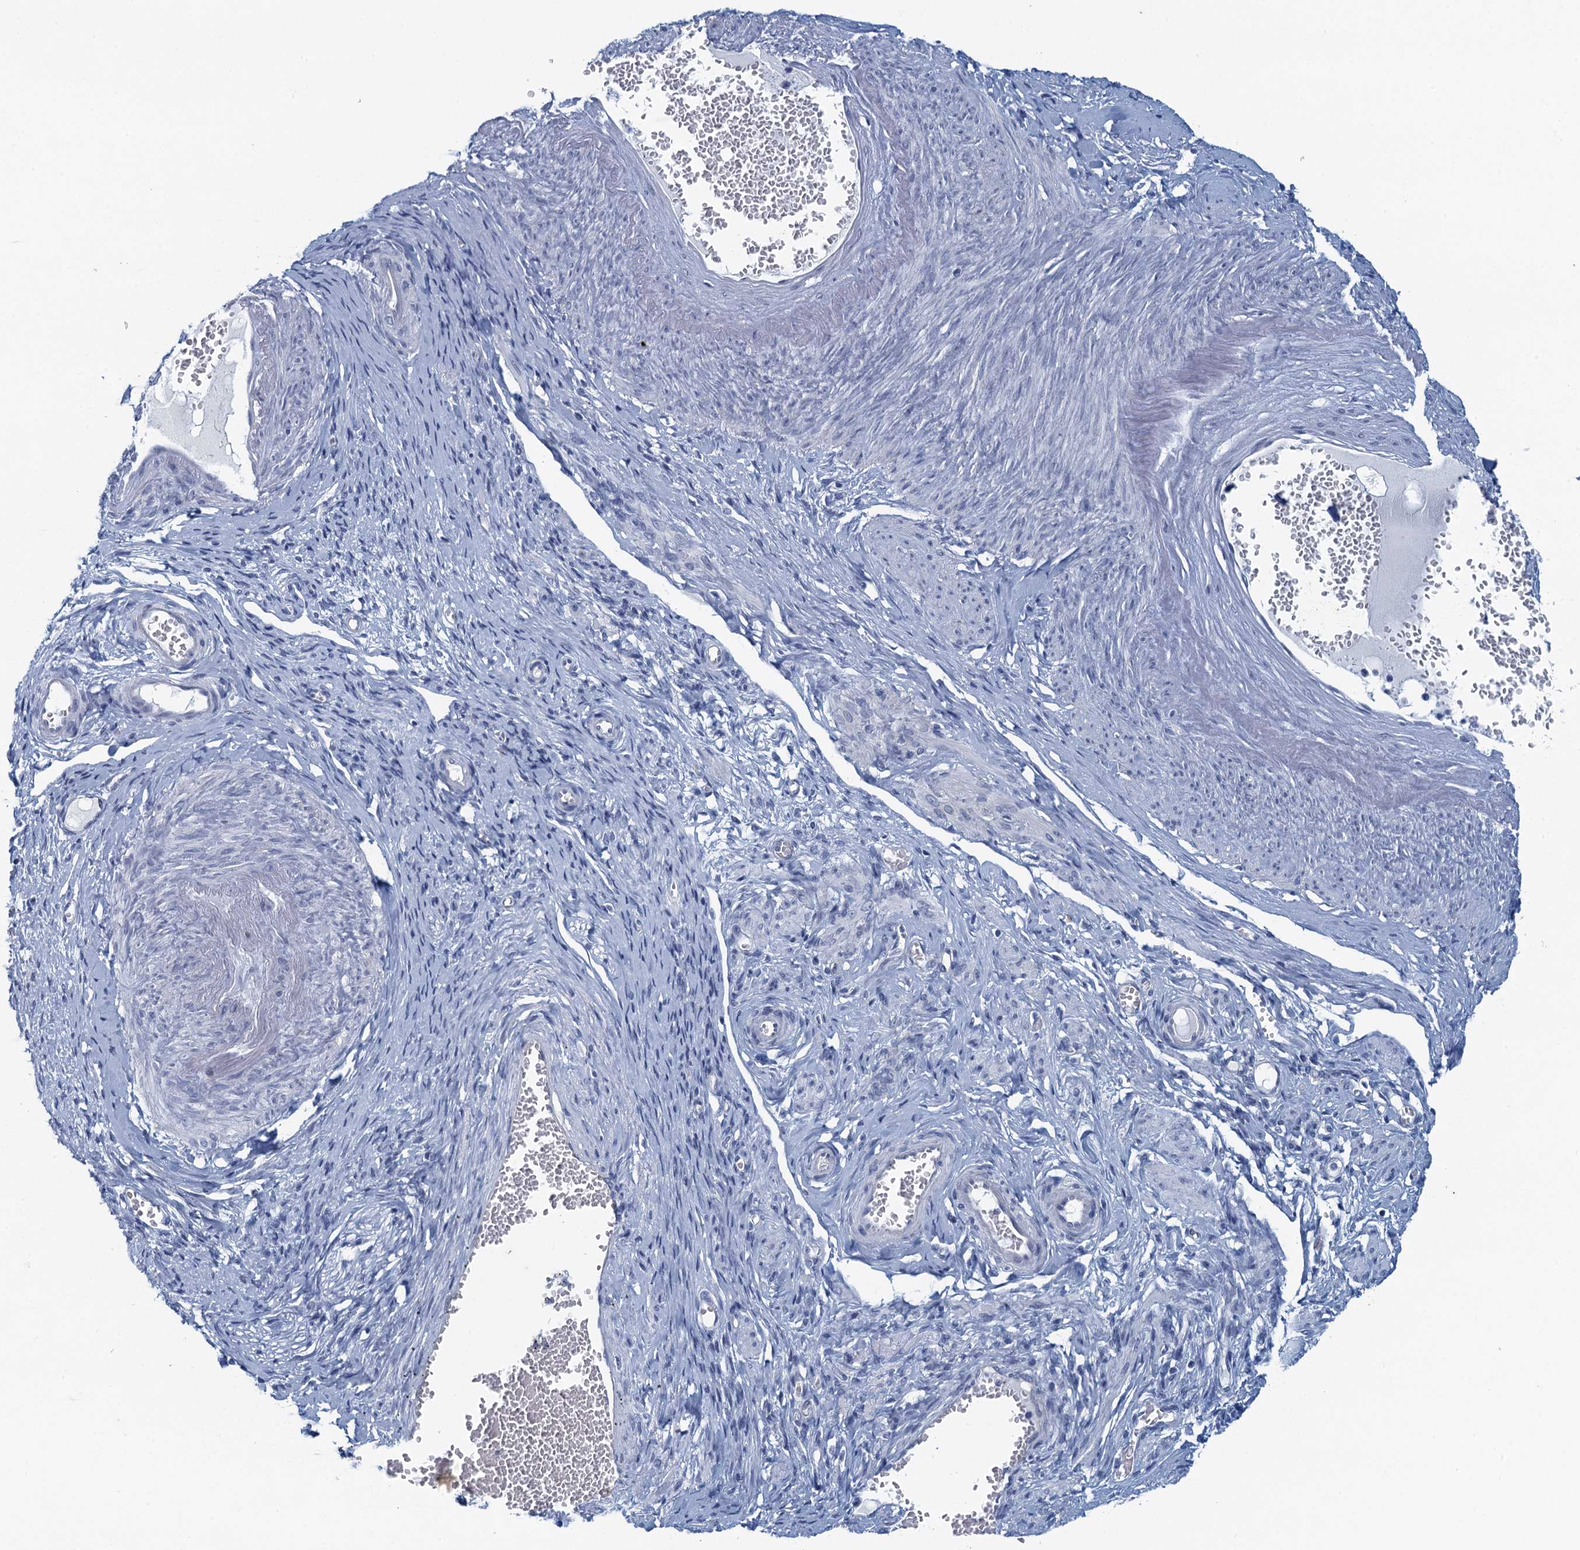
{"staining": {"intensity": "negative", "quantity": "none", "location": "none"}, "tissue": "adipose tissue", "cell_type": "Adipocytes", "image_type": "normal", "snomed": [{"axis": "morphology", "description": "Normal tissue, NOS"}, {"axis": "topography", "description": "Vascular tissue"}, {"axis": "topography", "description": "Fallopian tube"}, {"axis": "topography", "description": "Ovary"}], "caption": "High power microscopy photomicrograph of an IHC image of benign adipose tissue, revealing no significant positivity in adipocytes.", "gene": "C16orf95", "patient": {"sex": "female", "age": 67}}